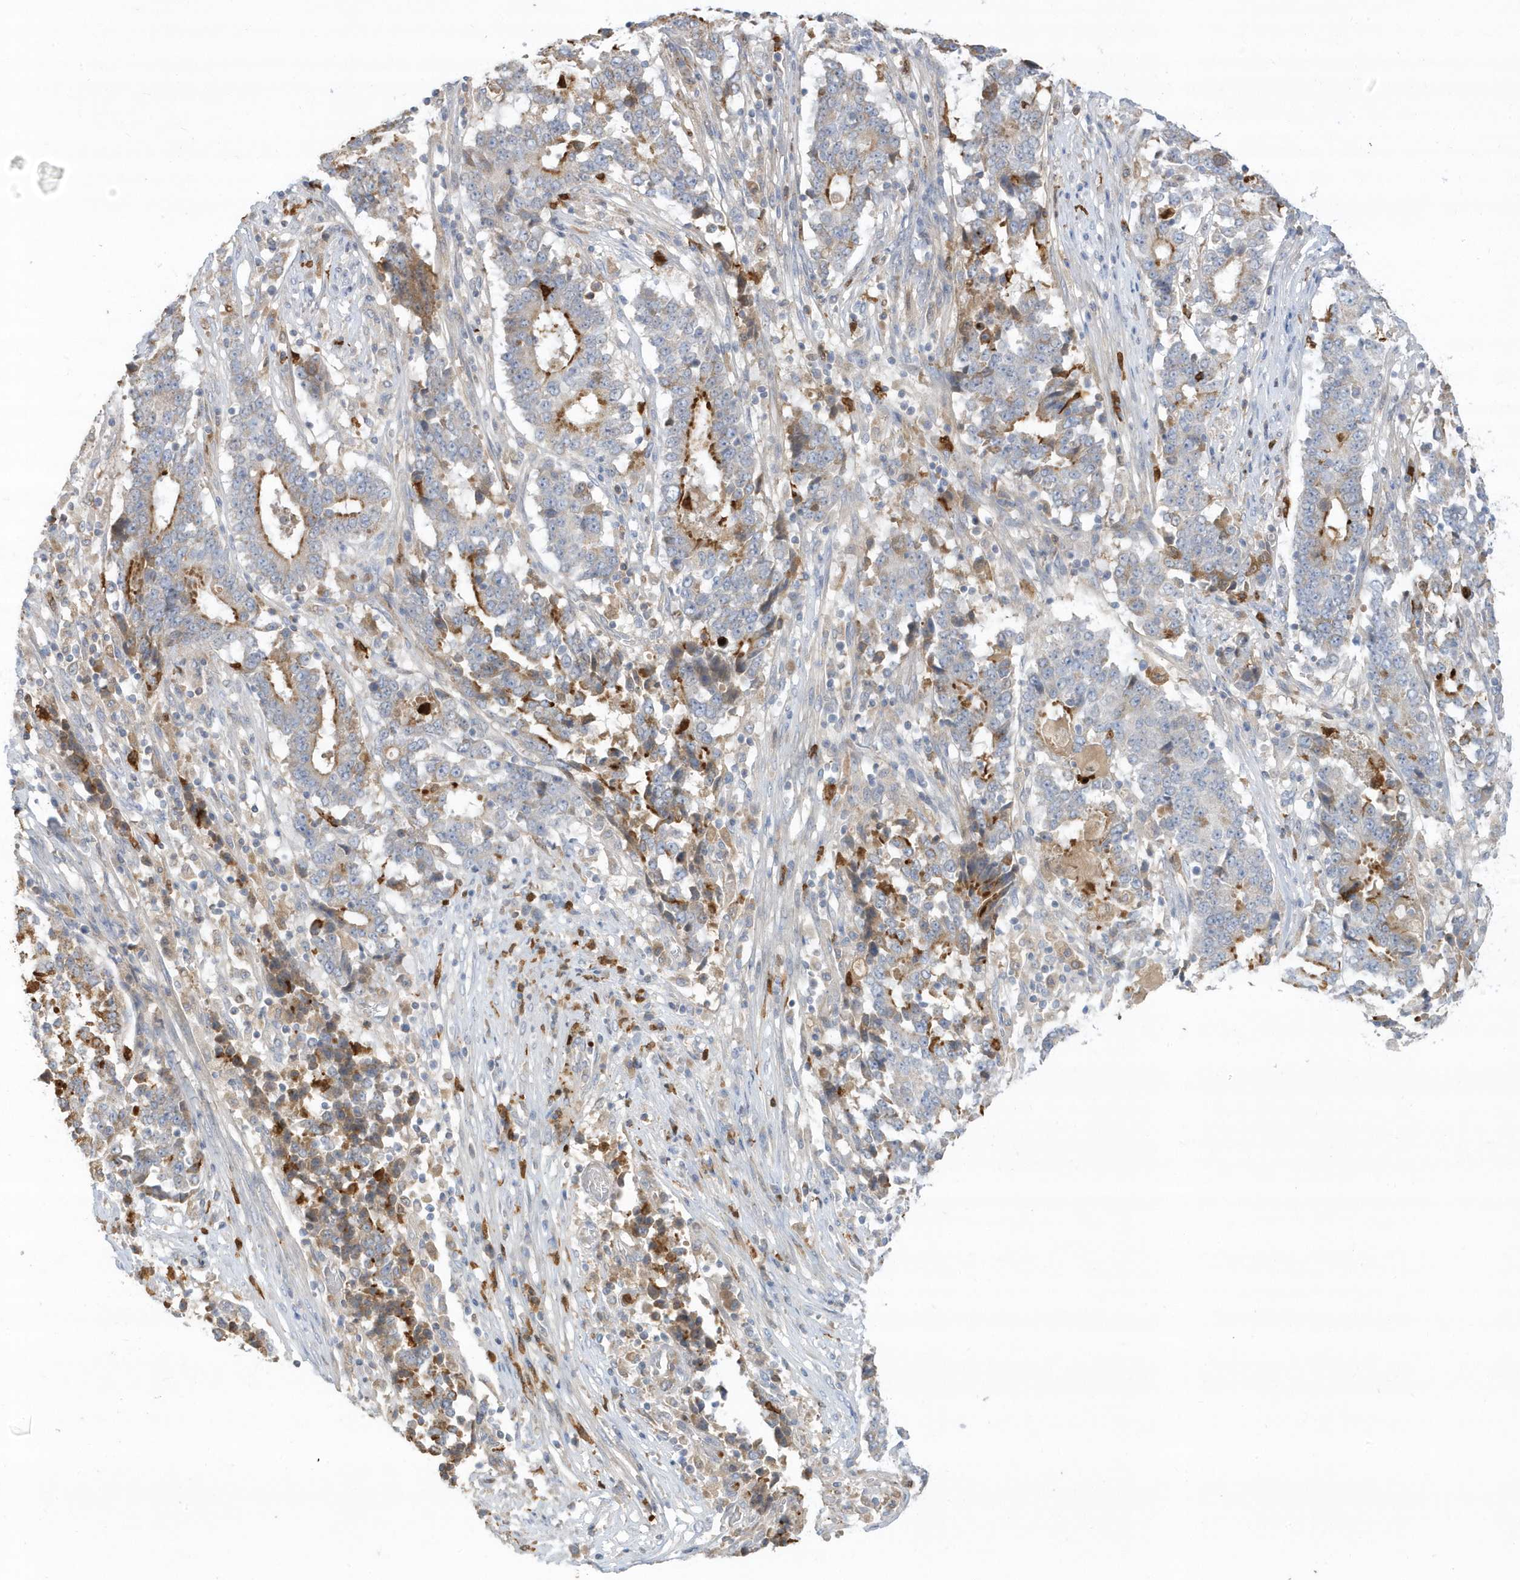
{"staining": {"intensity": "moderate", "quantity": "<25%", "location": "cytoplasmic/membranous"}, "tissue": "stomach cancer", "cell_type": "Tumor cells", "image_type": "cancer", "snomed": [{"axis": "morphology", "description": "Adenocarcinoma, NOS"}, {"axis": "topography", "description": "Stomach"}], "caption": "A high-resolution histopathology image shows immunohistochemistry (IHC) staining of stomach adenocarcinoma, which shows moderate cytoplasmic/membranous staining in approximately <25% of tumor cells.", "gene": "DPP9", "patient": {"sex": "male", "age": 59}}